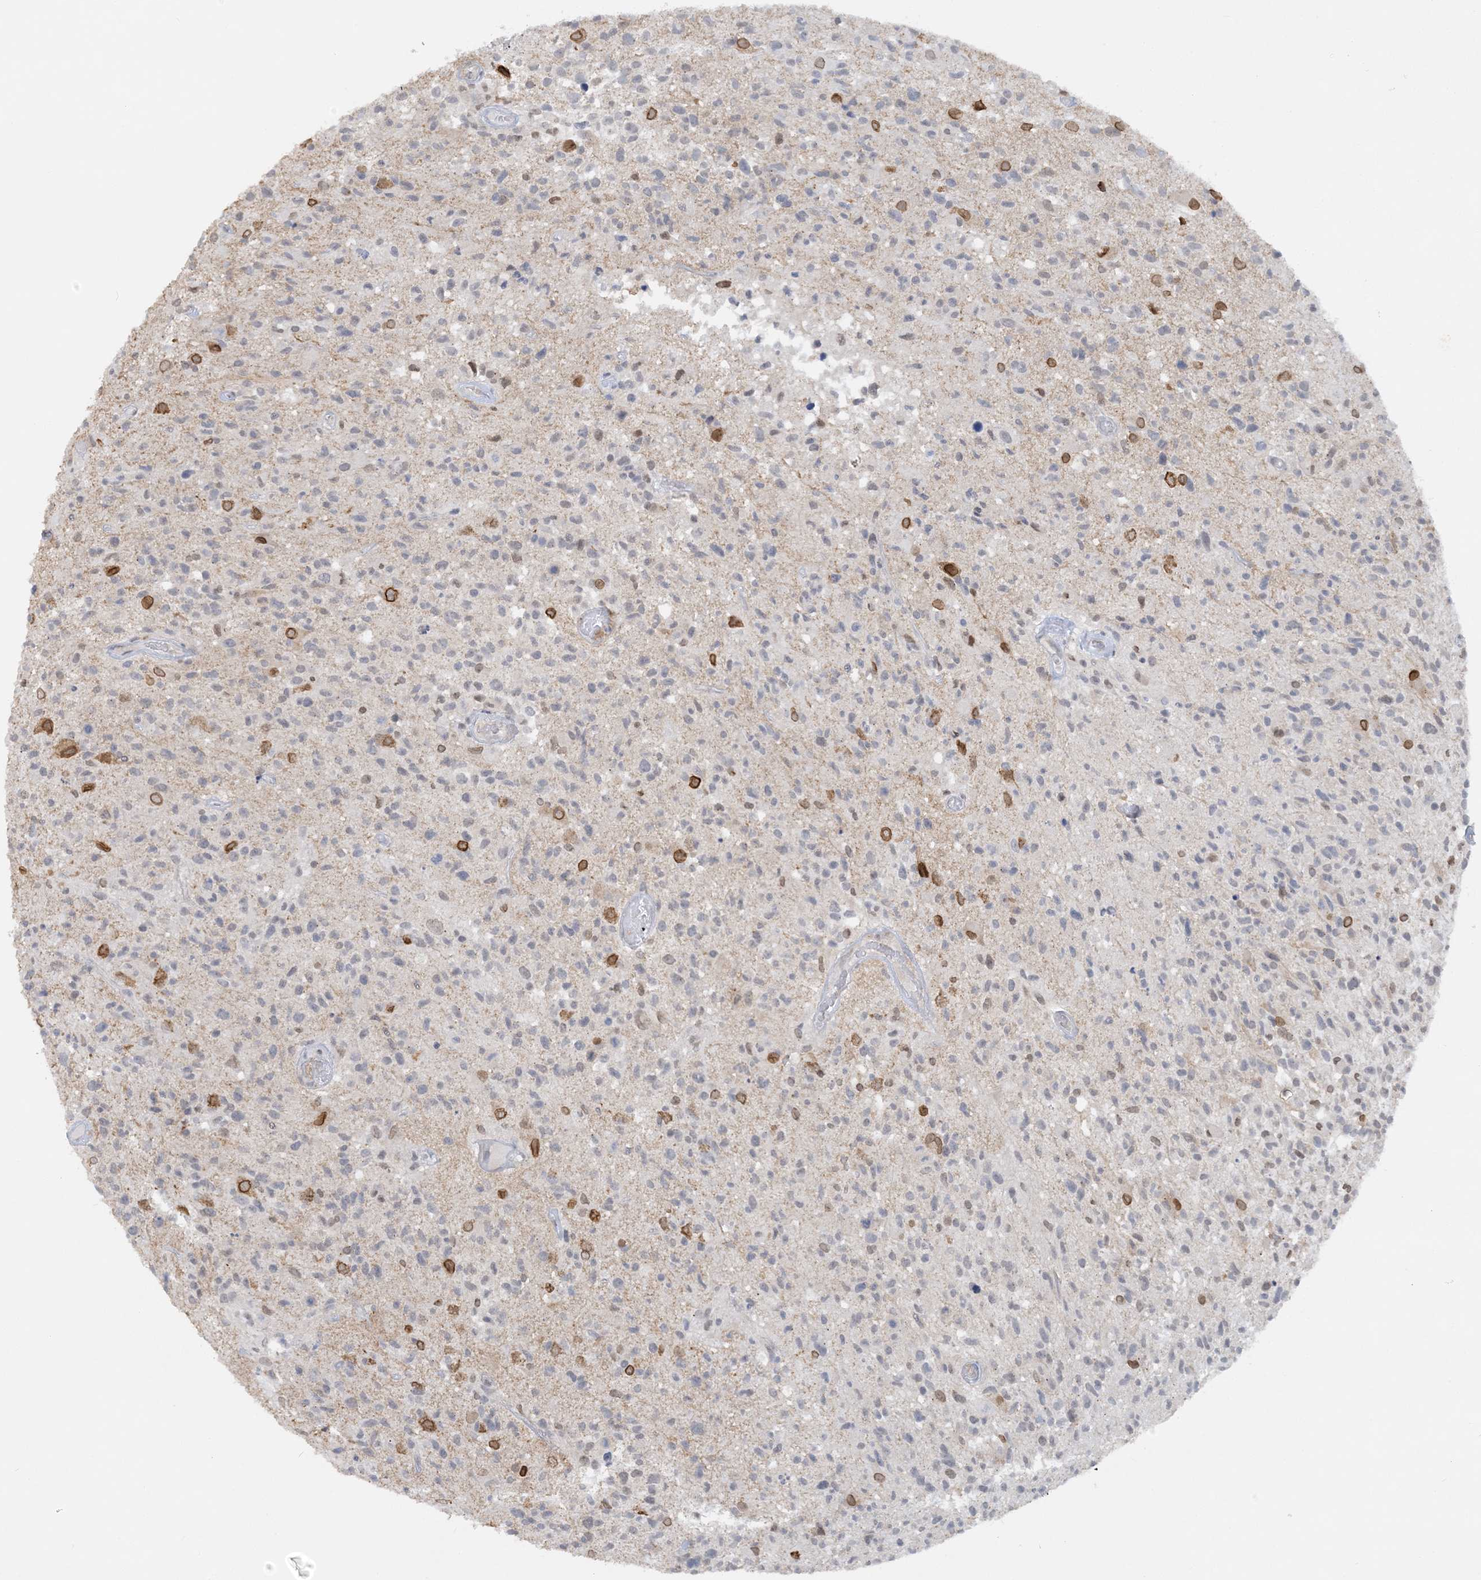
{"staining": {"intensity": "moderate", "quantity": "<25%", "location": "cytoplasmic/membranous,nuclear"}, "tissue": "glioma", "cell_type": "Tumor cells", "image_type": "cancer", "snomed": [{"axis": "morphology", "description": "Glioma, malignant, High grade"}, {"axis": "morphology", "description": "Glioblastoma, NOS"}, {"axis": "topography", "description": "Brain"}], "caption": "About <25% of tumor cells in human glioma show moderate cytoplasmic/membranous and nuclear protein staining as visualized by brown immunohistochemical staining.", "gene": "KMT2D", "patient": {"sex": "male", "age": 60}}